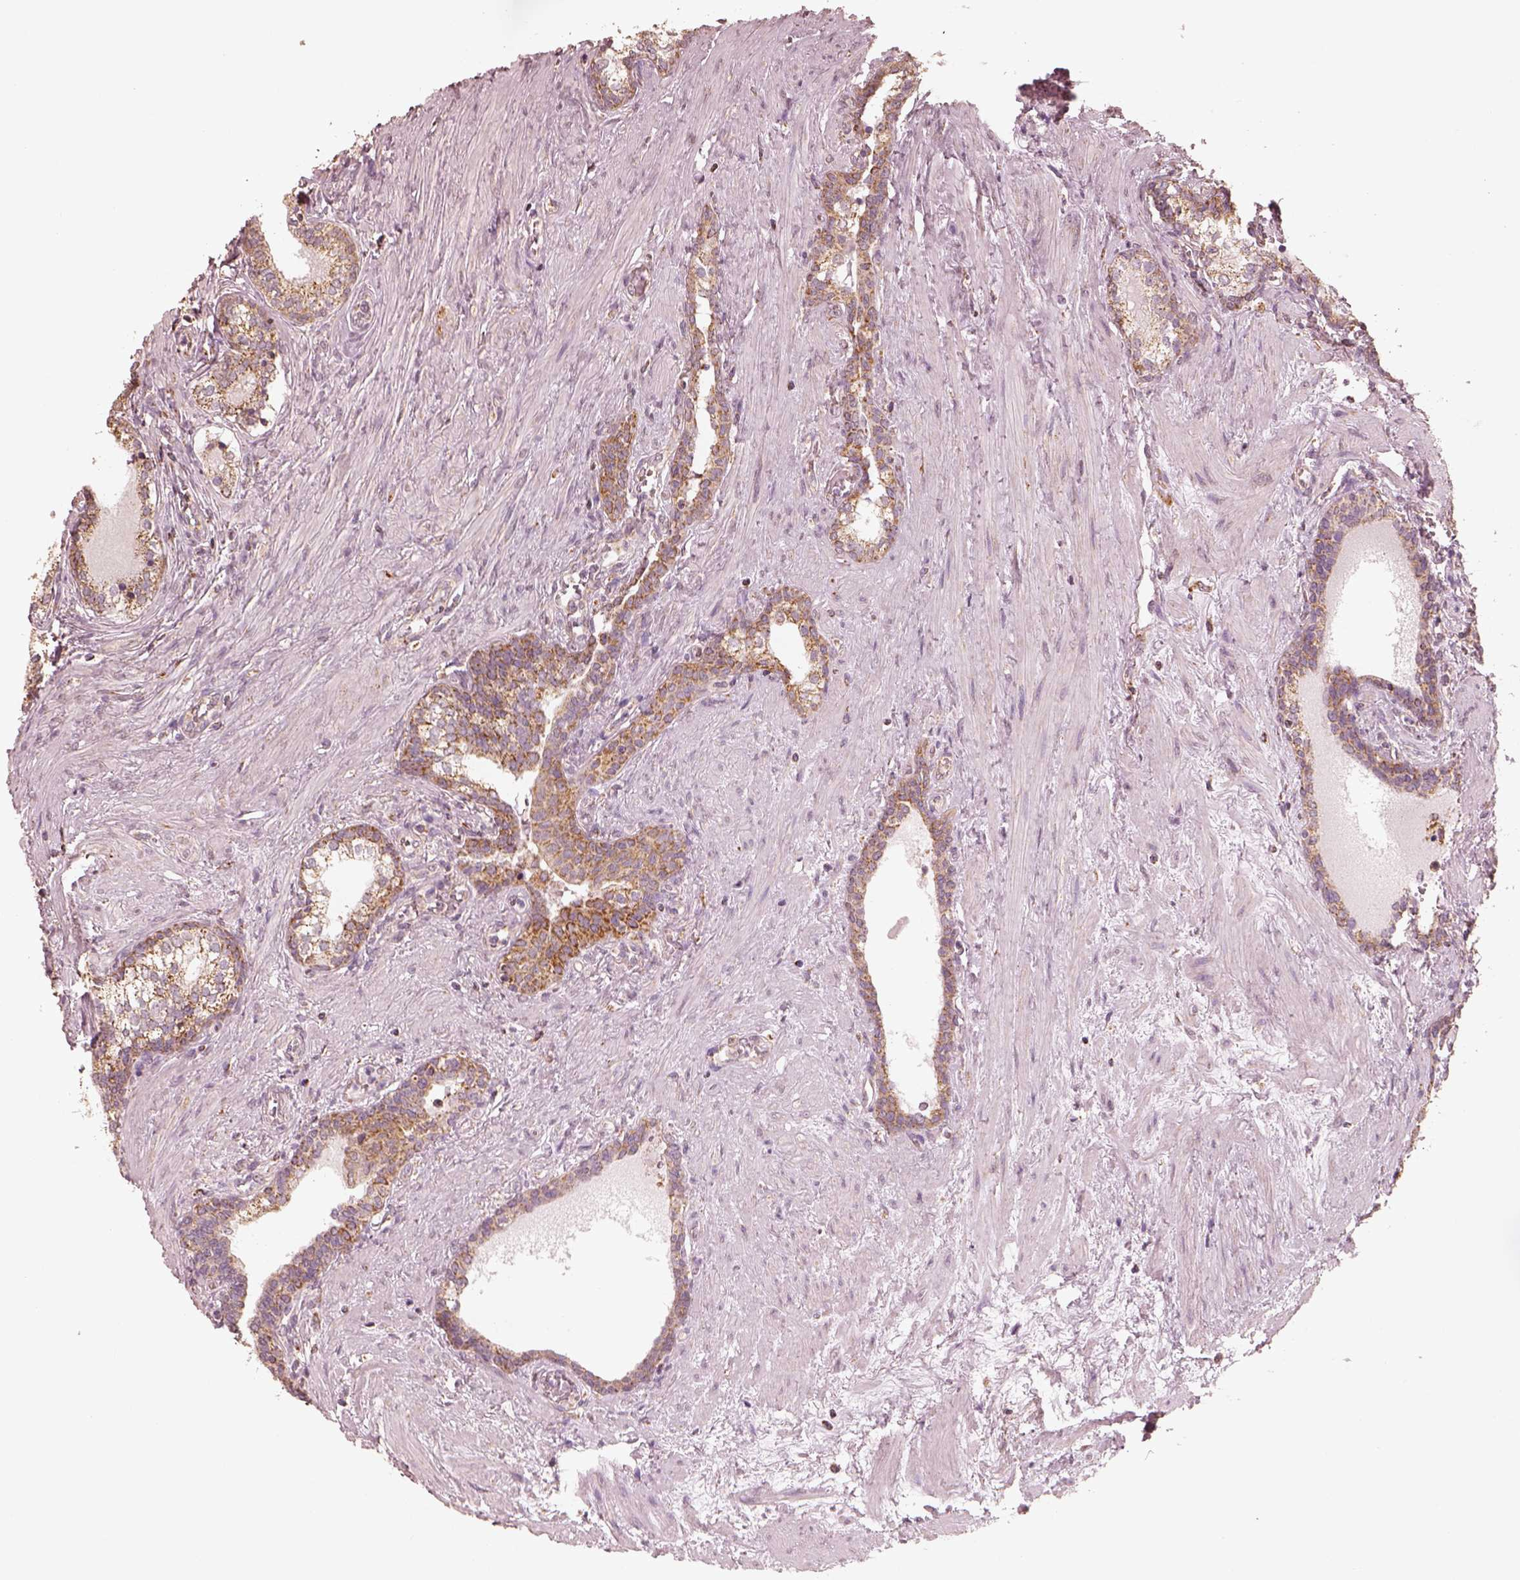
{"staining": {"intensity": "strong", "quantity": ">75%", "location": "cytoplasmic/membranous"}, "tissue": "prostate cancer", "cell_type": "Tumor cells", "image_type": "cancer", "snomed": [{"axis": "morphology", "description": "Adenocarcinoma, NOS"}, {"axis": "morphology", "description": "Adenocarcinoma, High grade"}, {"axis": "topography", "description": "Prostate"}], "caption": "Immunohistochemistry (DAB (3,3'-diaminobenzidine)) staining of prostate cancer (high-grade adenocarcinoma) exhibits strong cytoplasmic/membranous protein staining in about >75% of tumor cells.", "gene": "ENTPD6", "patient": {"sex": "male", "age": 61}}